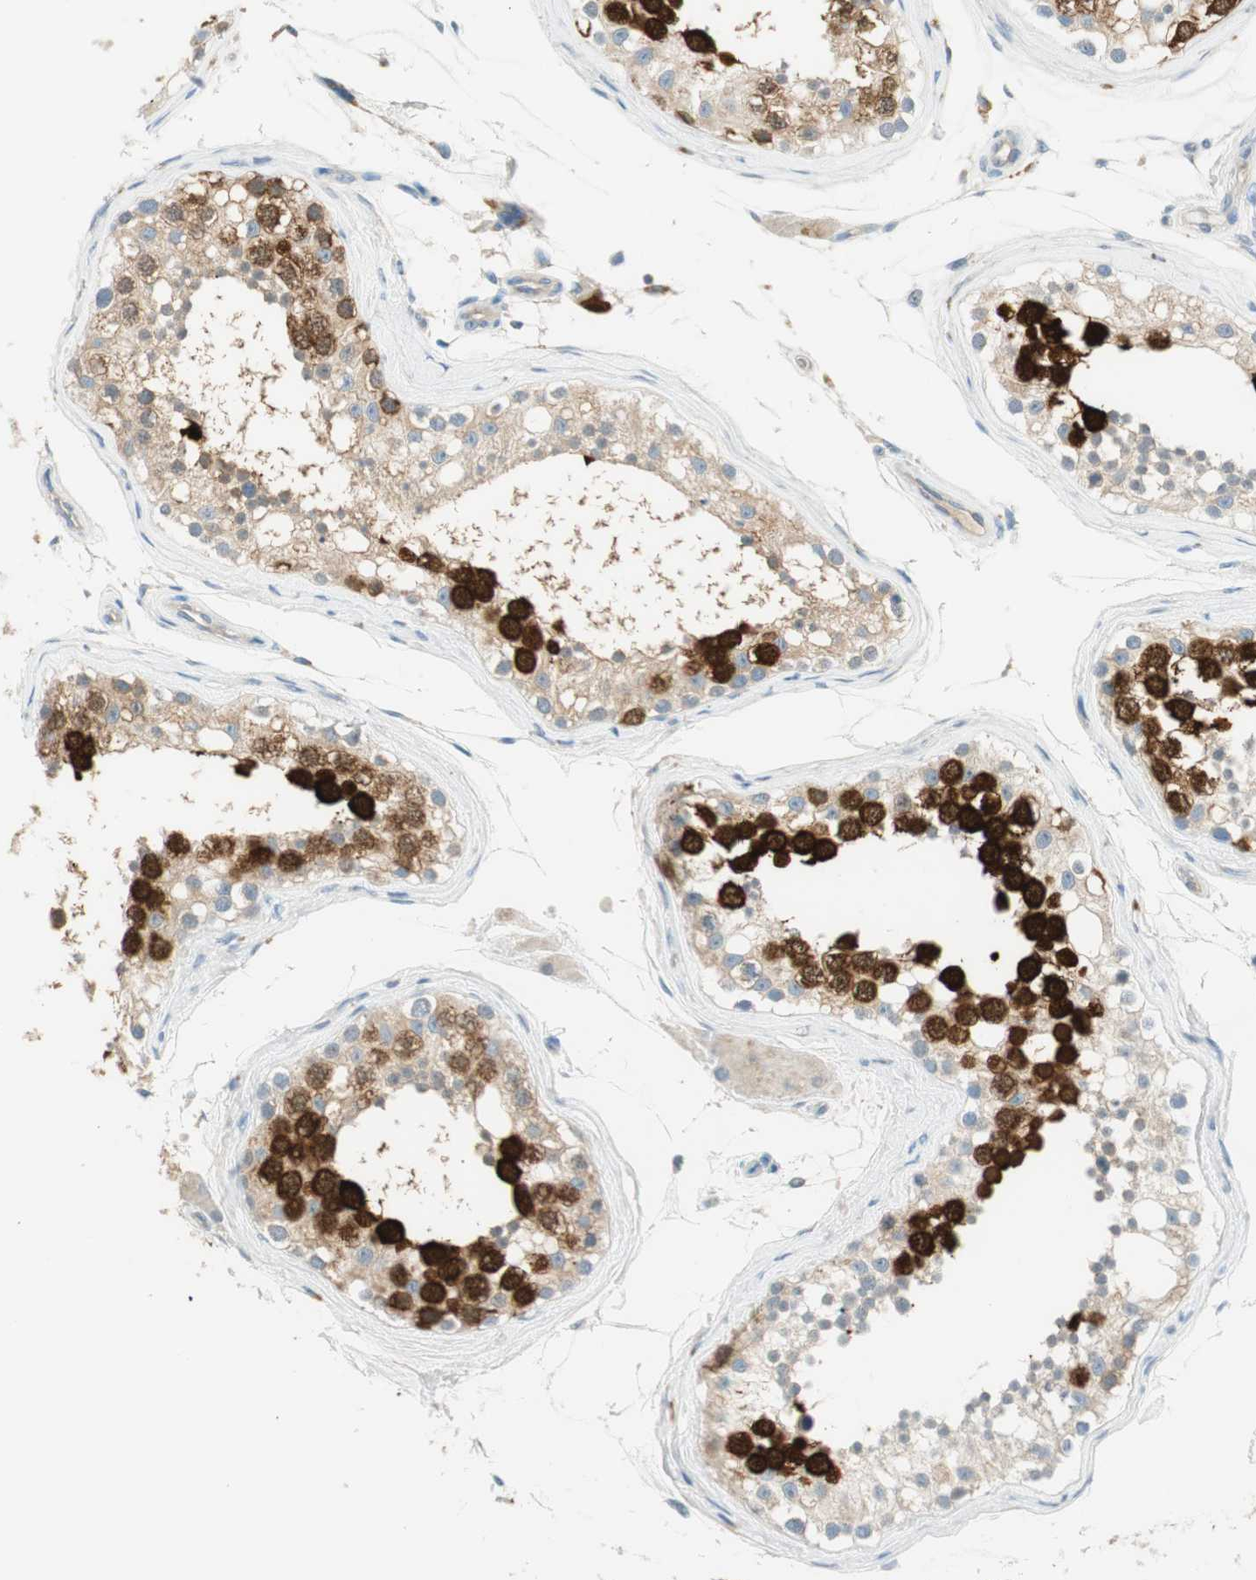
{"staining": {"intensity": "strong", "quantity": "25%-75%", "location": "nuclear"}, "tissue": "testis", "cell_type": "Cells in seminiferous ducts", "image_type": "normal", "snomed": [{"axis": "morphology", "description": "Normal tissue, NOS"}, {"axis": "topography", "description": "Testis"}], "caption": "The image exhibits a brown stain indicating the presence of a protein in the nuclear of cells in seminiferous ducts in testis.", "gene": "PTTG1", "patient": {"sex": "male", "age": 68}}